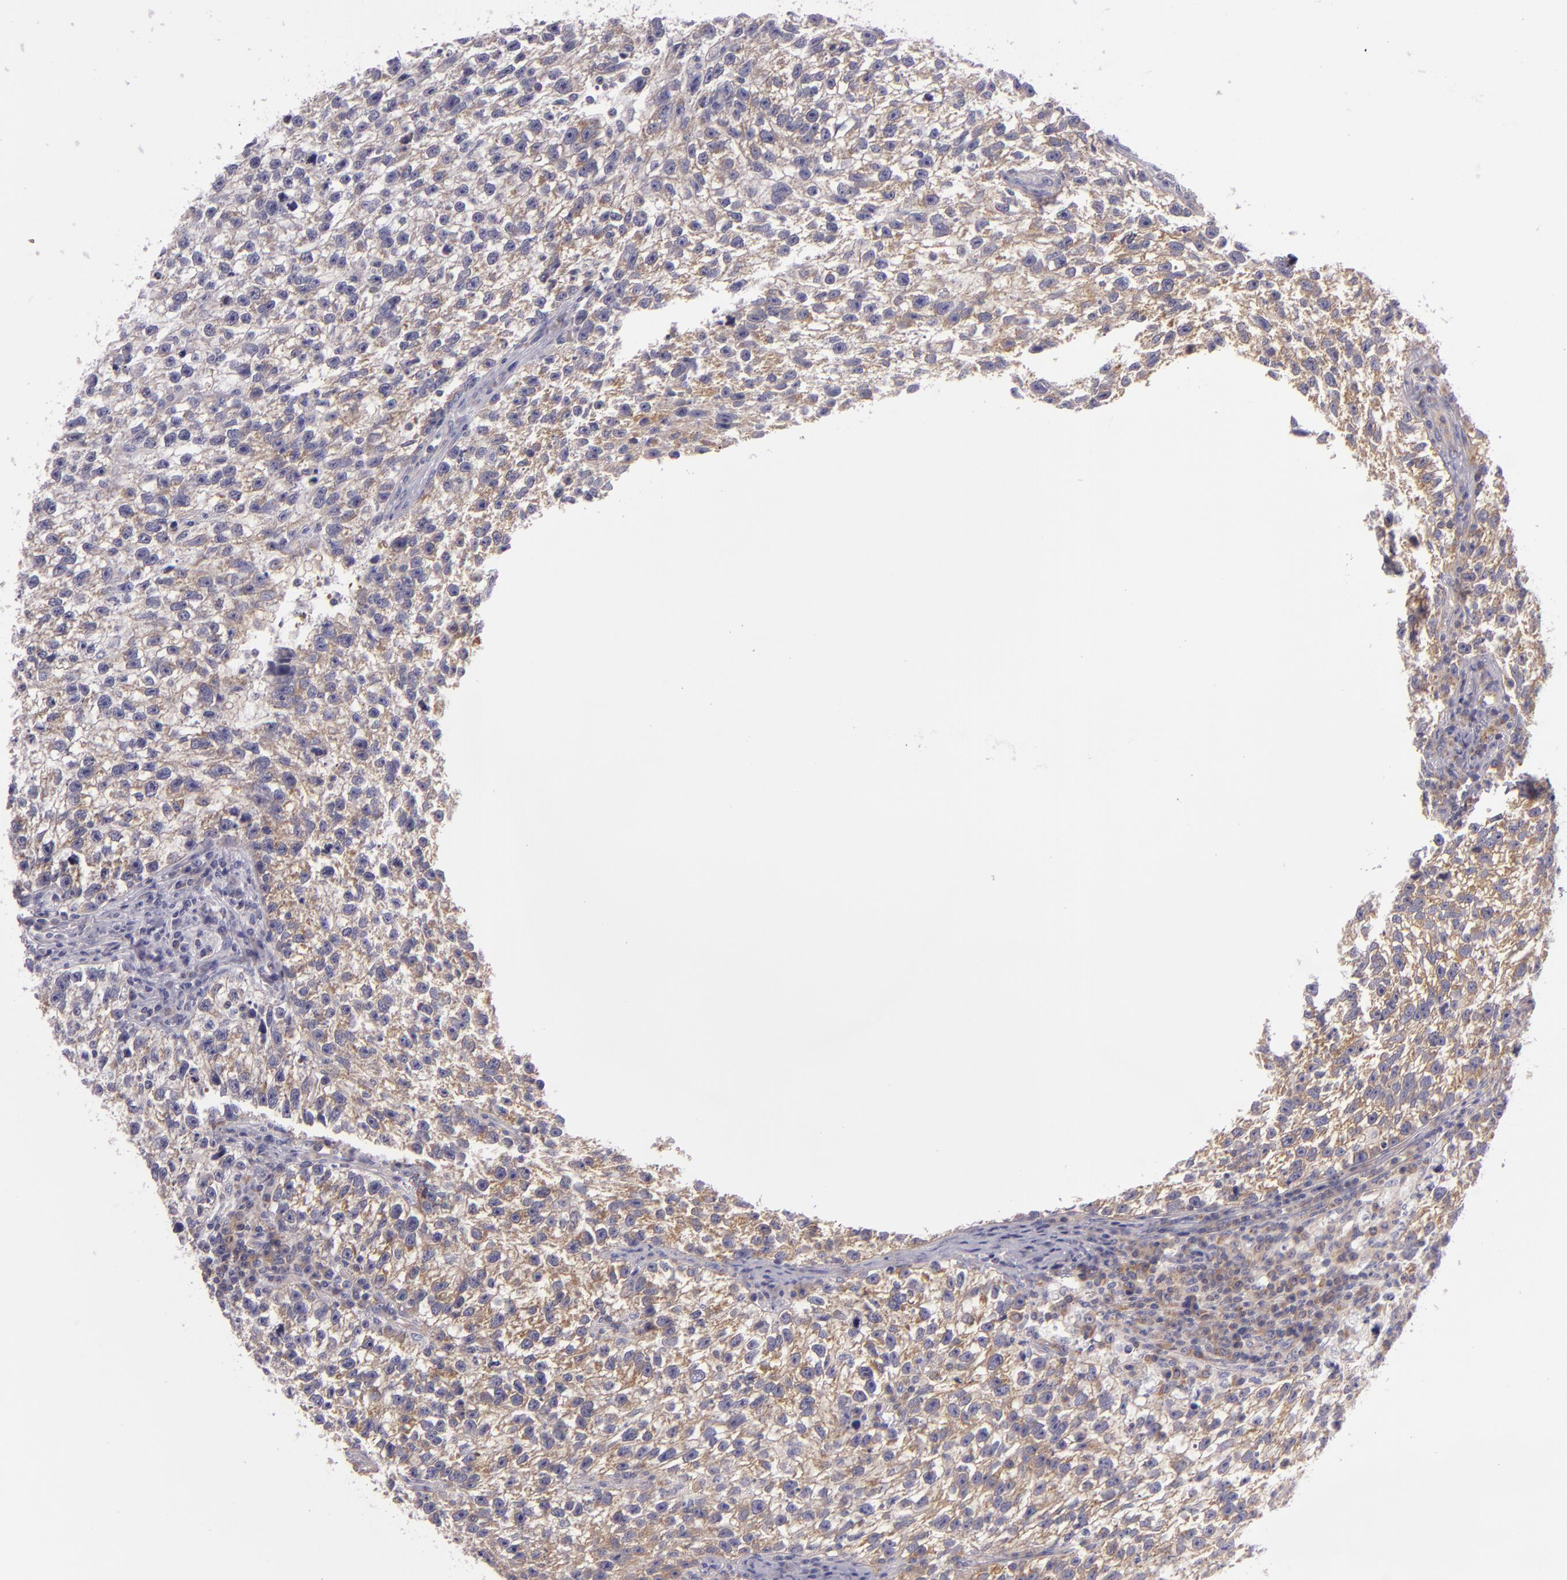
{"staining": {"intensity": "moderate", "quantity": "25%-75%", "location": "cytoplasmic/membranous"}, "tissue": "testis cancer", "cell_type": "Tumor cells", "image_type": "cancer", "snomed": [{"axis": "morphology", "description": "Seminoma, NOS"}, {"axis": "topography", "description": "Testis"}], "caption": "Protein analysis of seminoma (testis) tissue displays moderate cytoplasmic/membranous staining in about 25%-75% of tumor cells.", "gene": "UPF3B", "patient": {"sex": "male", "age": 38}}